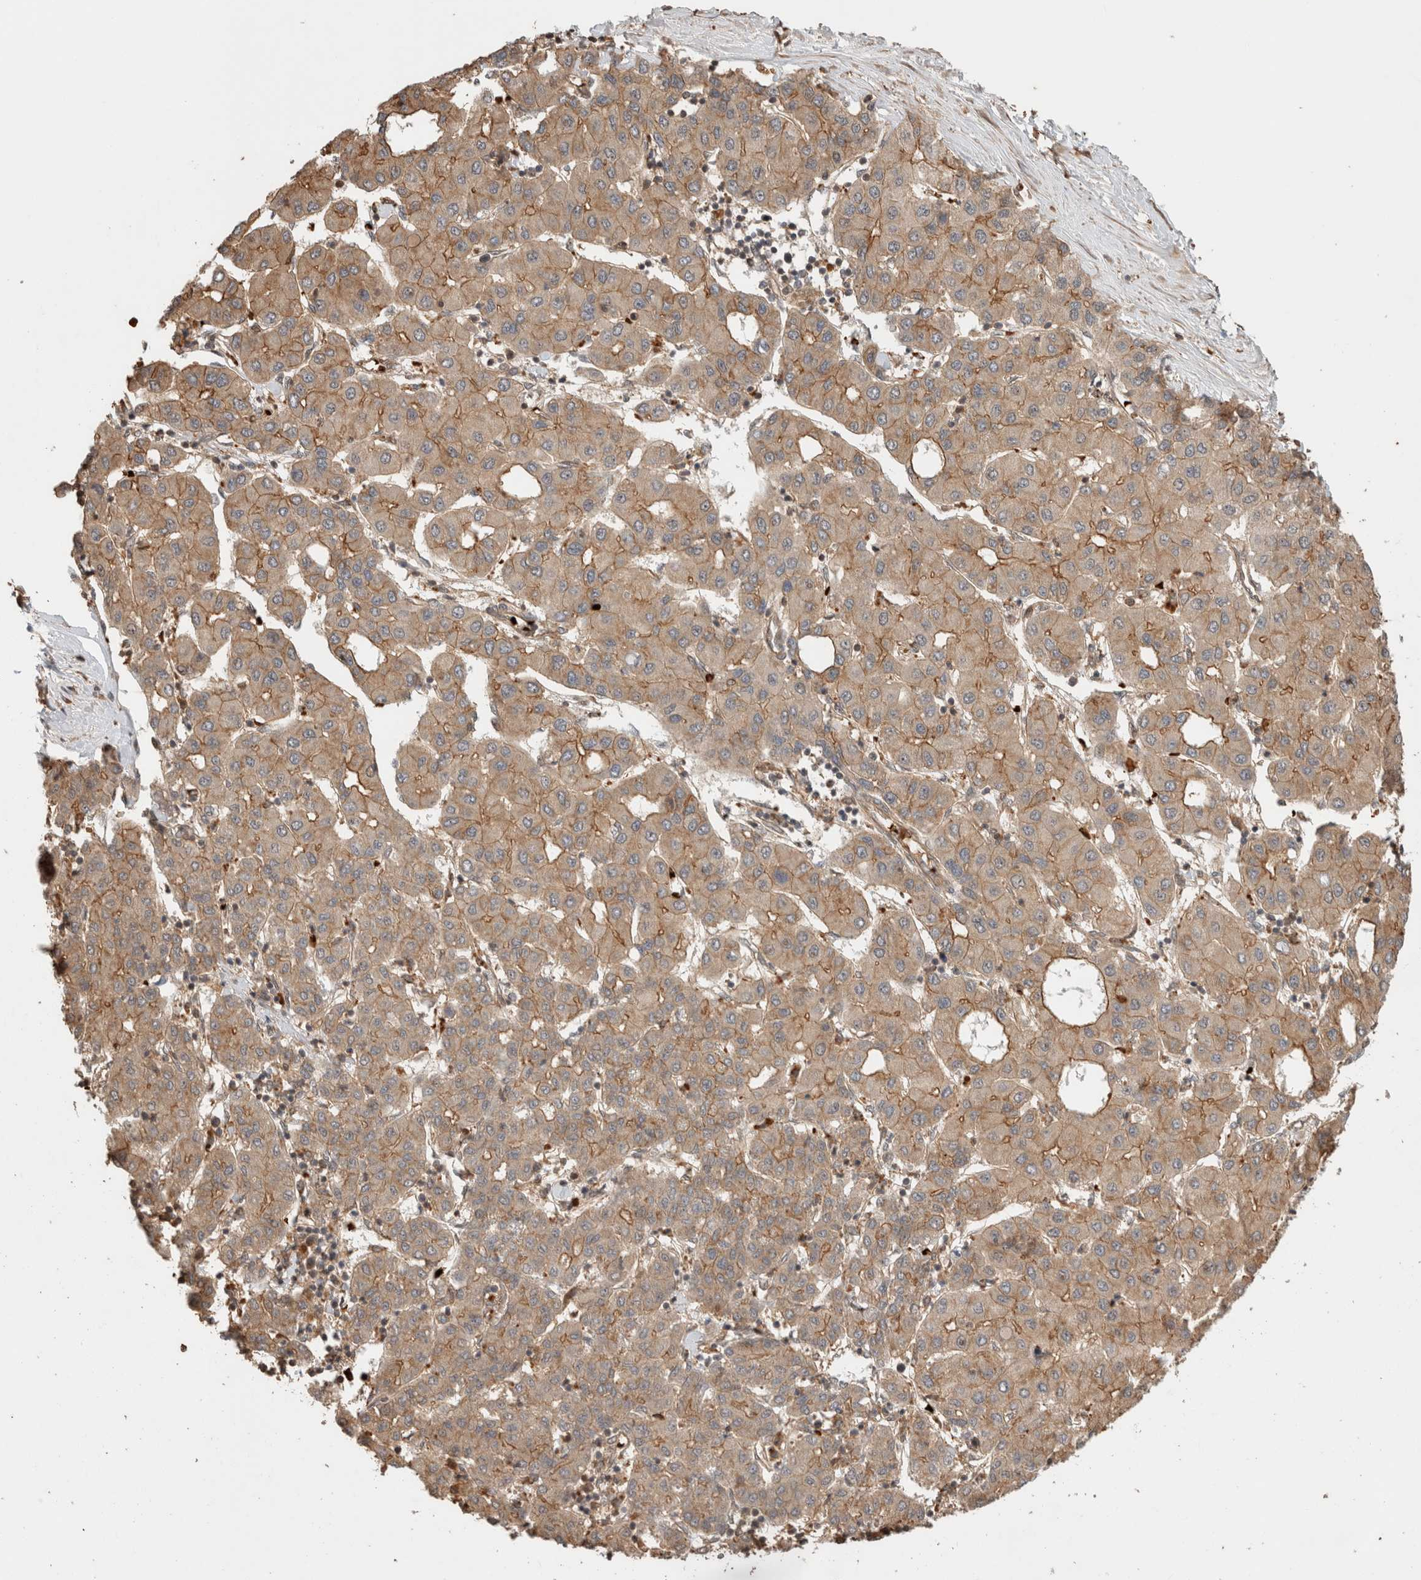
{"staining": {"intensity": "moderate", "quantity": ">75%", "location": "cytoplasmic/membranous"}, "tissue": "liver cancer", "cell_type": "Tumor cells", "image_type": "cancer", "snomed": [{"axis": "morphology", "description": "Carcinoma, Hepatocellular, NOS"}, {"axis": "topography", "description": "Liver"}], "caption": "Moderate cytoplasmic/membranous protein expression is present in approximately >75% of tumor cells in liver cancer. (Brightfield microscopy of DAB IHC at high magnification).", "gene": "OTUD6B", "patient": {"sex": "male", "age": 65}}